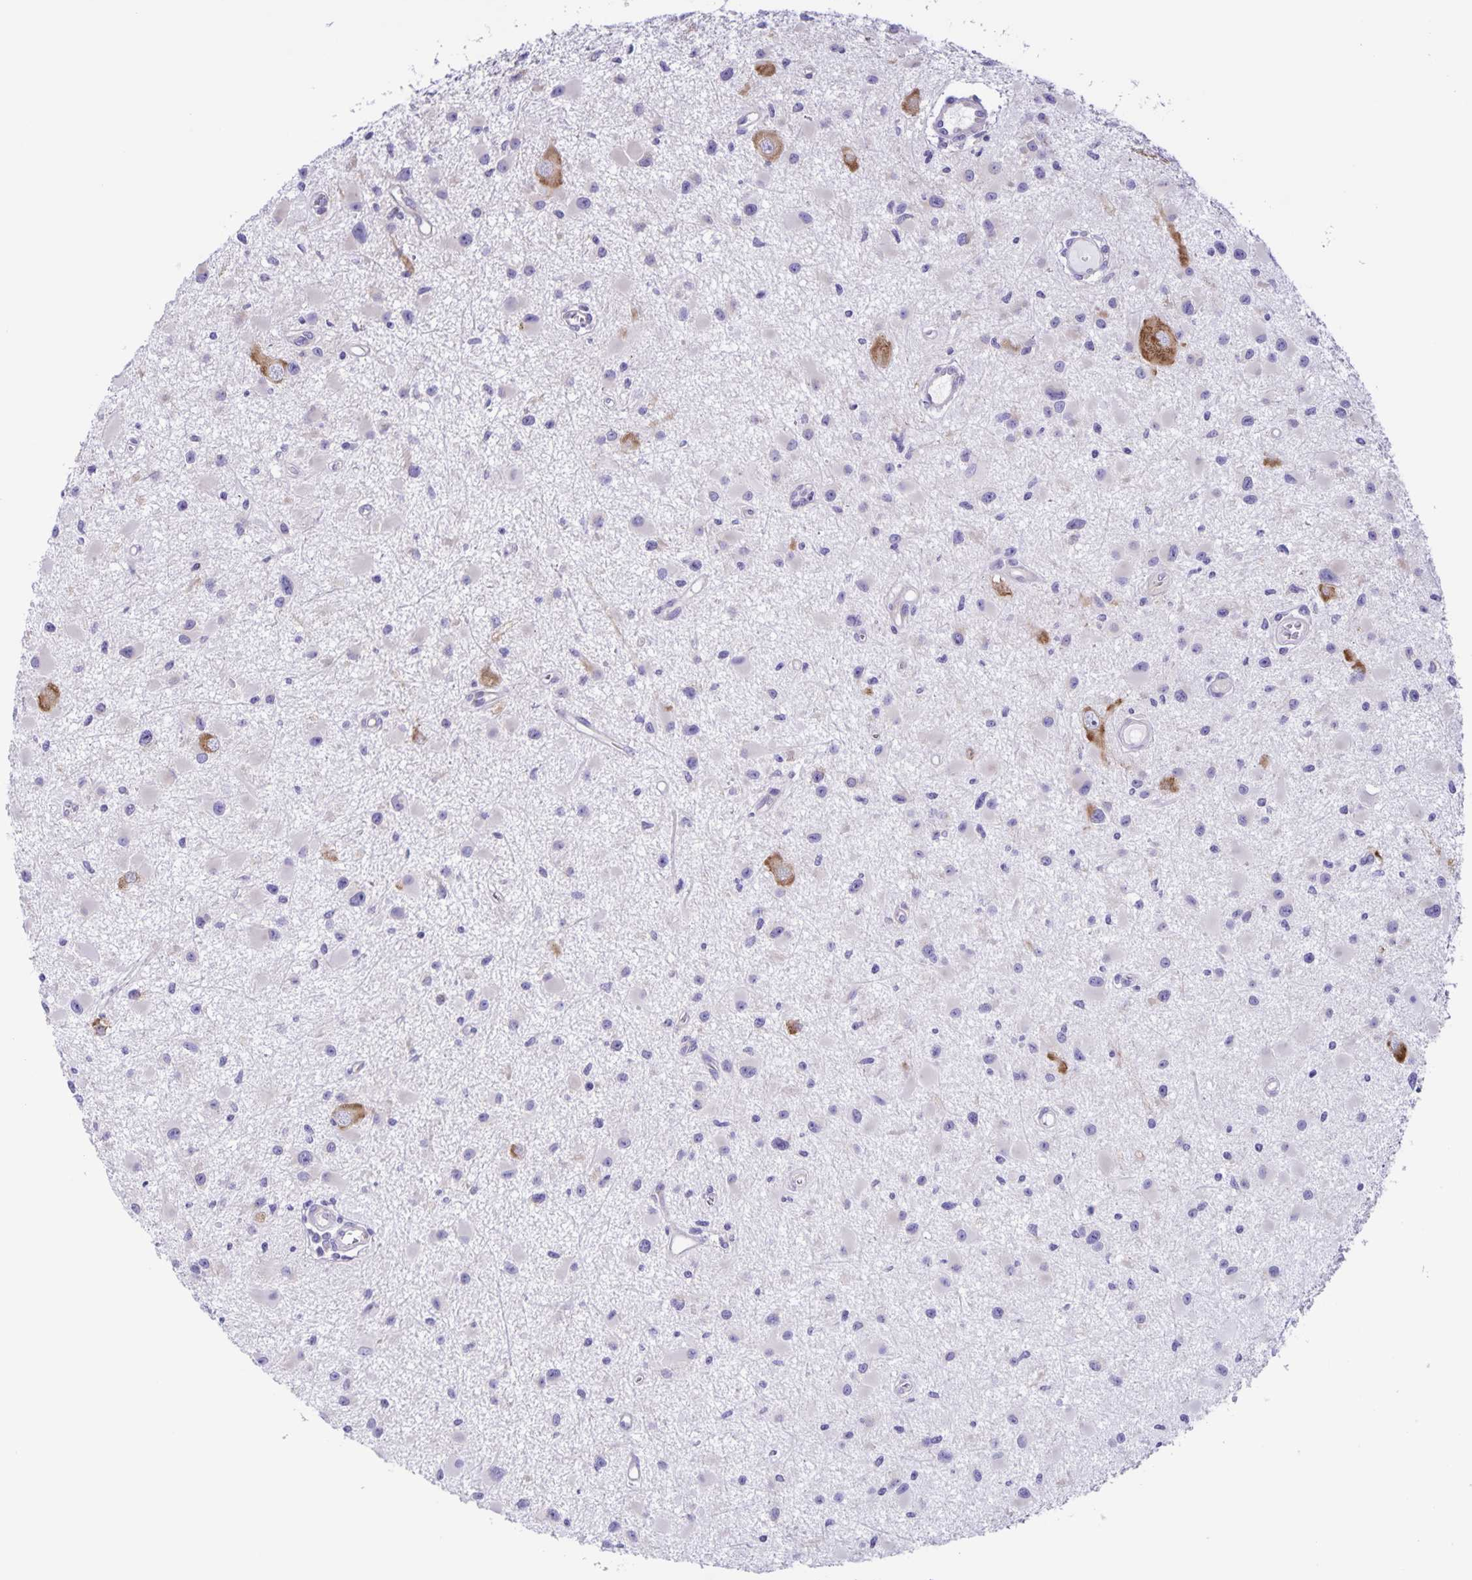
{"staining": {"intensity": "negative", "quantity": "none", "location": "none"}, "tissue": "glioma", "cell_type": "Tumor cells", "image_type": "cancer", "snomed": [{"axis": "morphology", "description": "Glioma, malignant, High grade"}, {"axis": "topography", "description": "Brain"}], "caption": "This is an IHC micrograph of human glioma. There is no staining in tumor cells.", "gene": "CAPSL", "patient": {"sex": "male", "age": 54}}